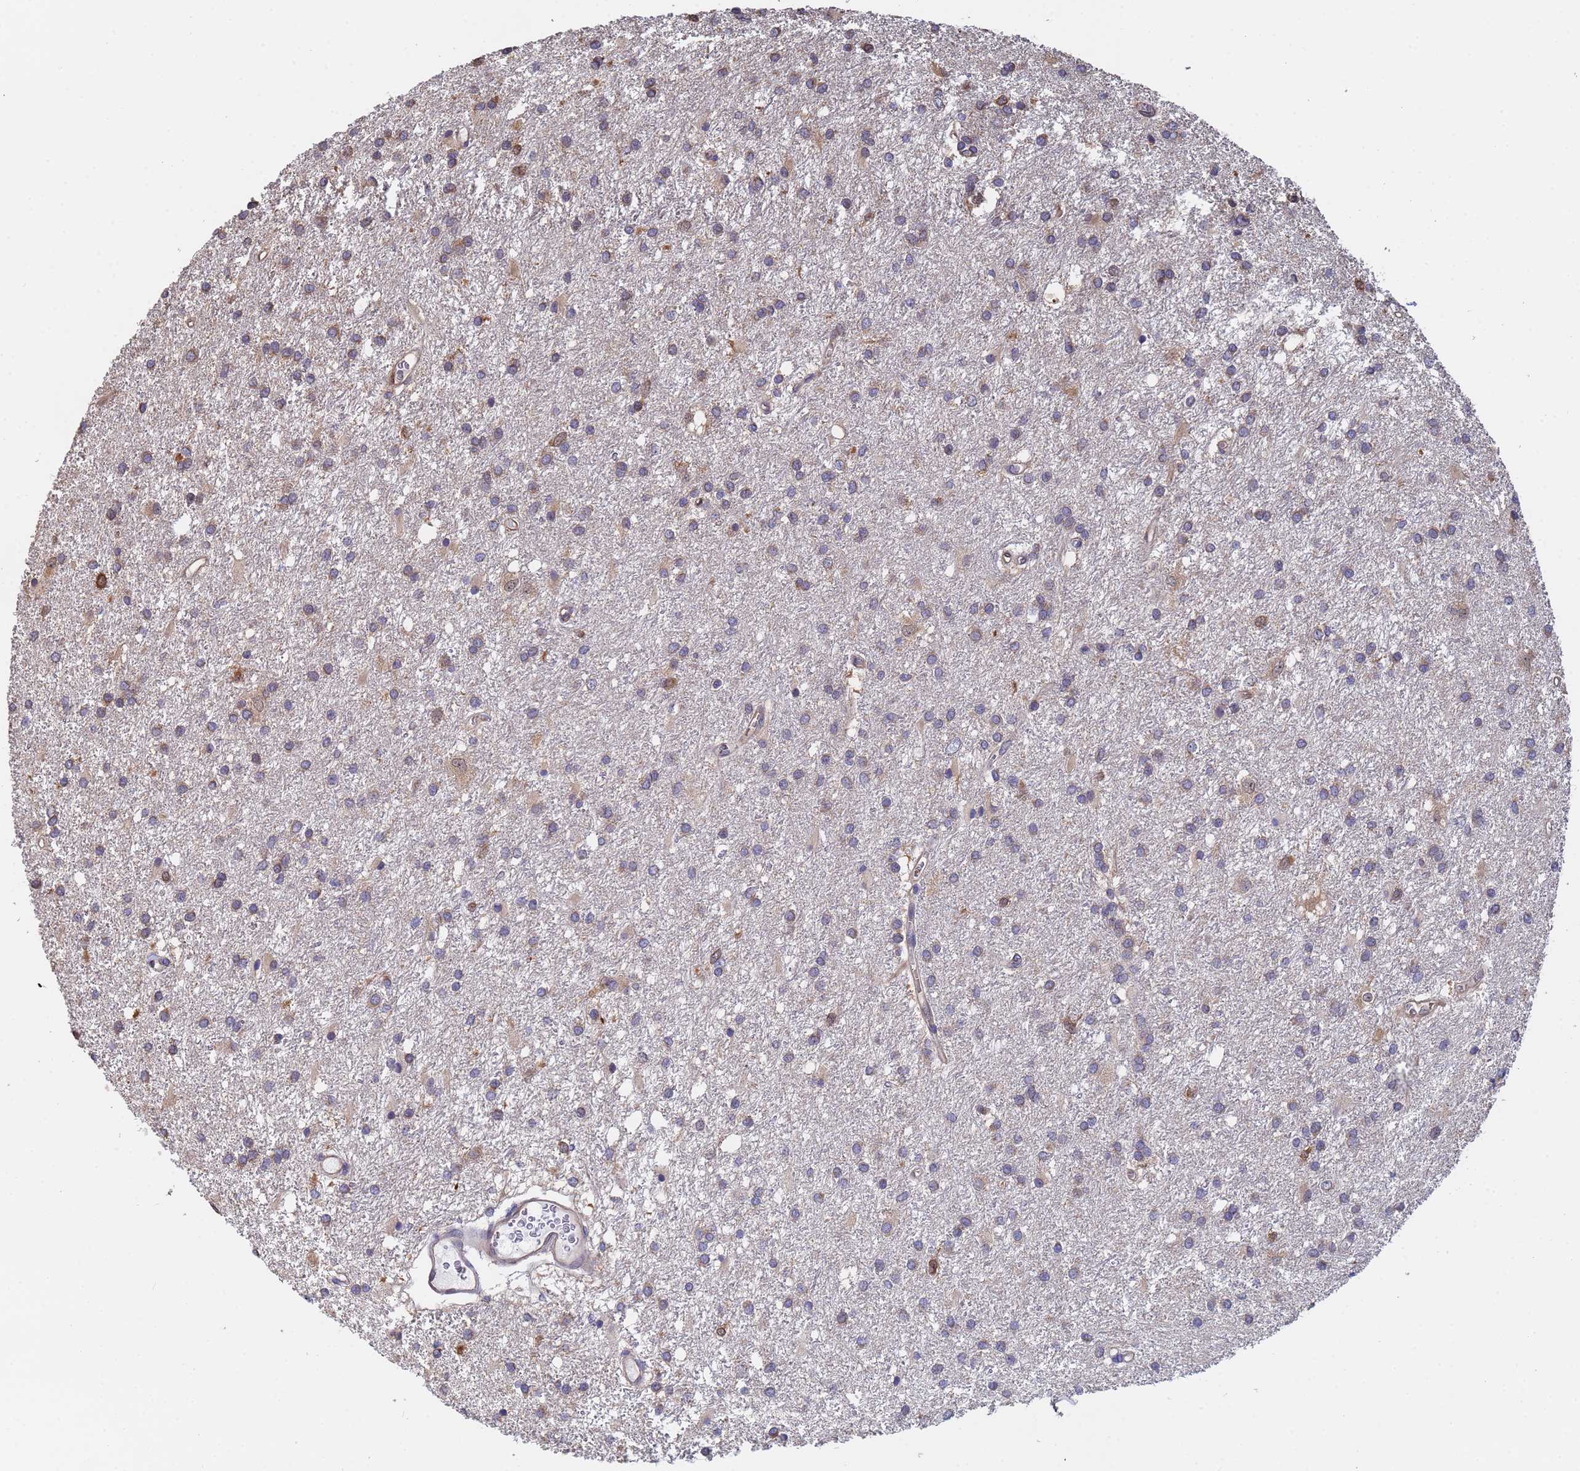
{"staining": {"intensity": "weak", "quantity": "25%-75%", "location": "cytoplasmic/membranous"}, "tissue": "glioma", "cell_type": "Tumor cells", "image_type": "cancer", "snomed": [{"axis": "morphology", "description": "Glioma, malignant, High grade"}, {"axis": "topography", "description": "Brain"}], "caption": "A brown stain labels weak cytoplasmic/membranous staining of a protein in human malignant glioma (high-grade) tumor cells.", "gene": "FAM25A", "patient": {"sex": "female", "age": 50}}